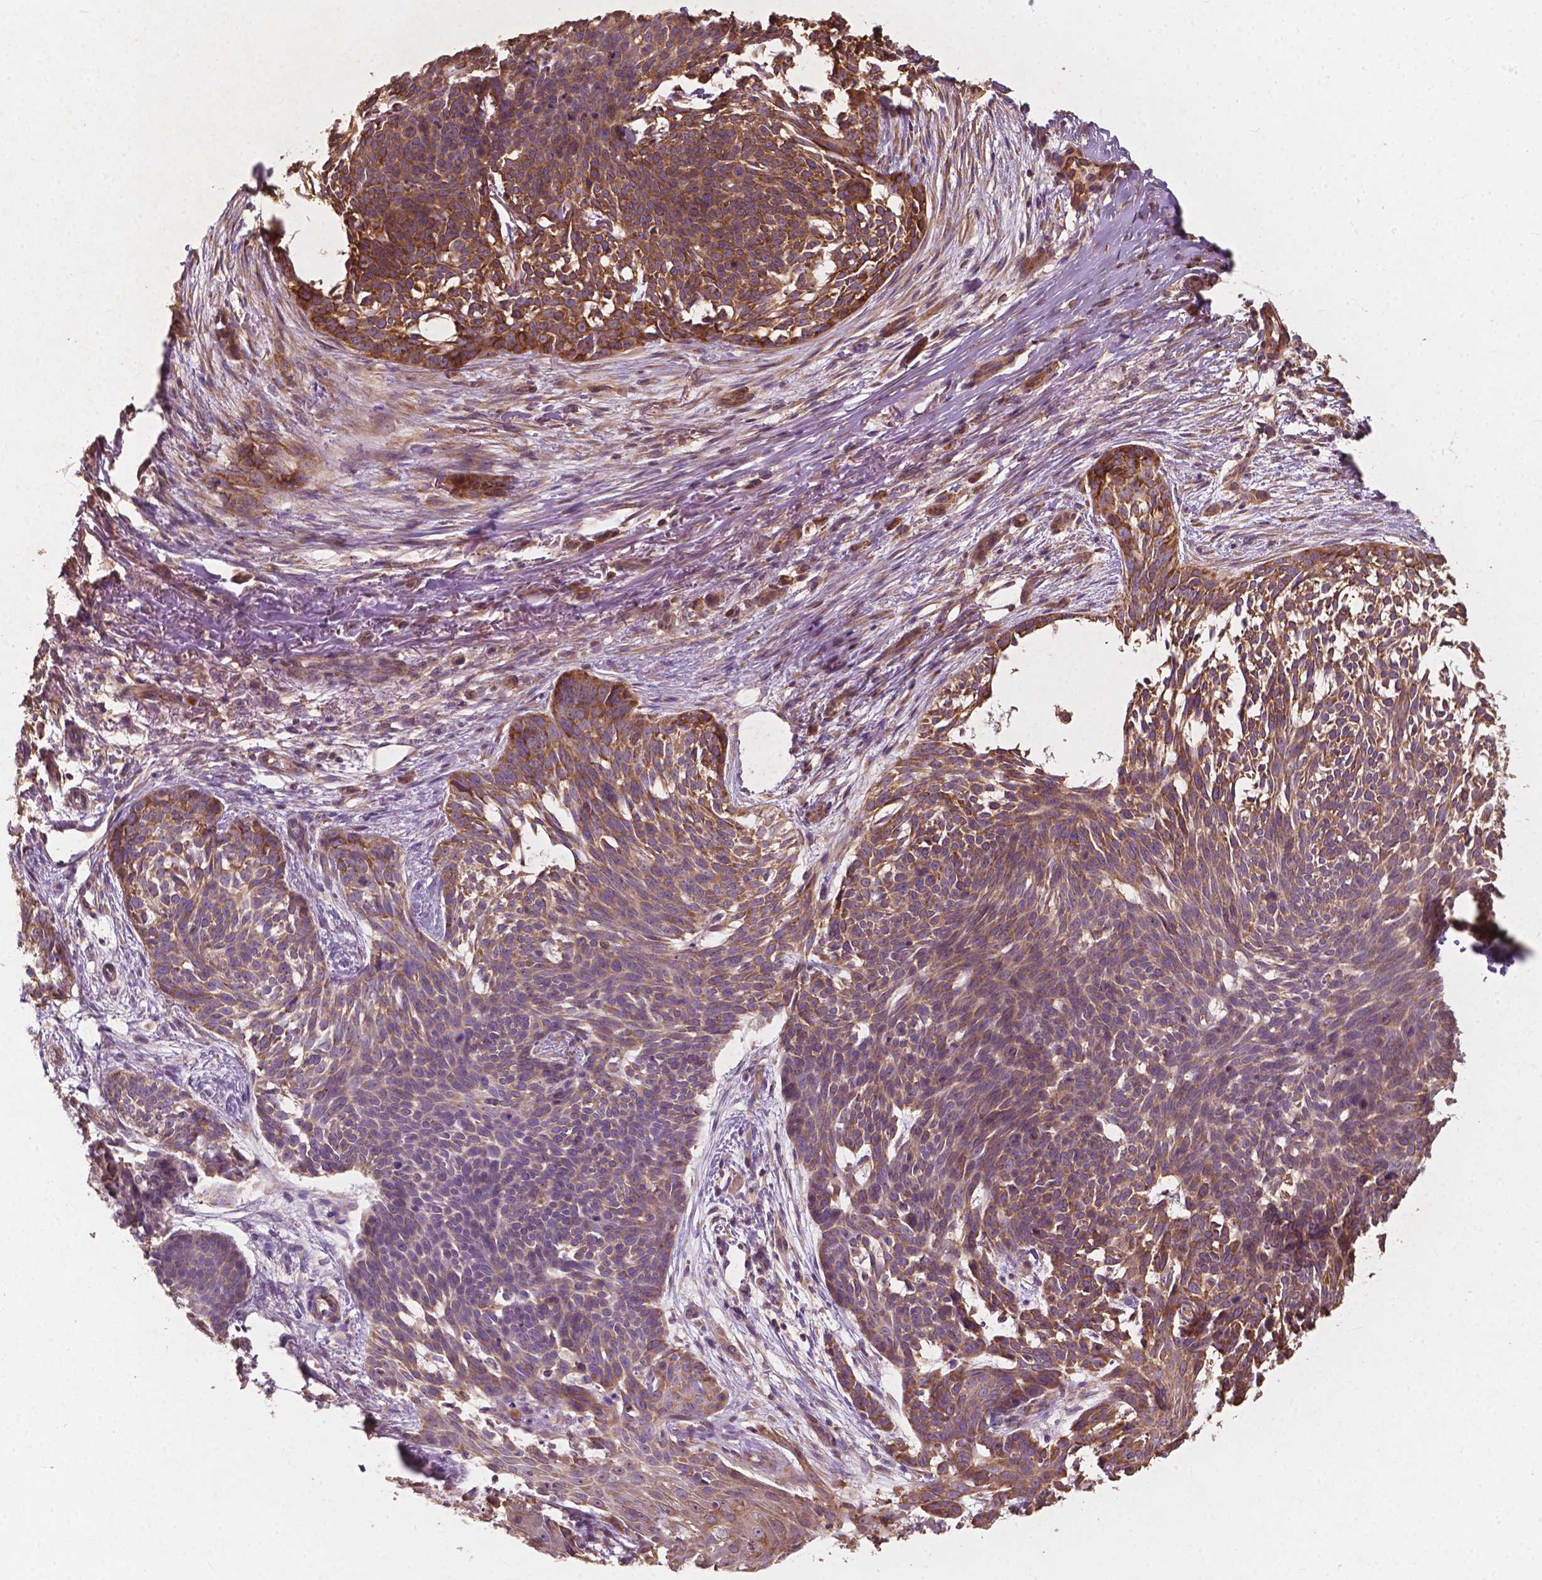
{"staining": {"intensity": "moderate", "quantity": "25%-75%", "location": "cytoplasmic/membranous"}, "tissue": "skin cancer", "cell_type": "Tumor cells", "image_type": "cancer", "snomed": [{"axis": "morphology", "description": "Basal cell carcinoma"}, {"axis": "topography", "description": "Skin"}], "caption": "Immunohistochemical staining of basal cell carcinoma (skin) shows moderate cytoplasmic/membranous protein expression in about 25%-75% of tumor cells.", "gene": "G3BP1", "patient": {"sex": "male", "age": 88}}